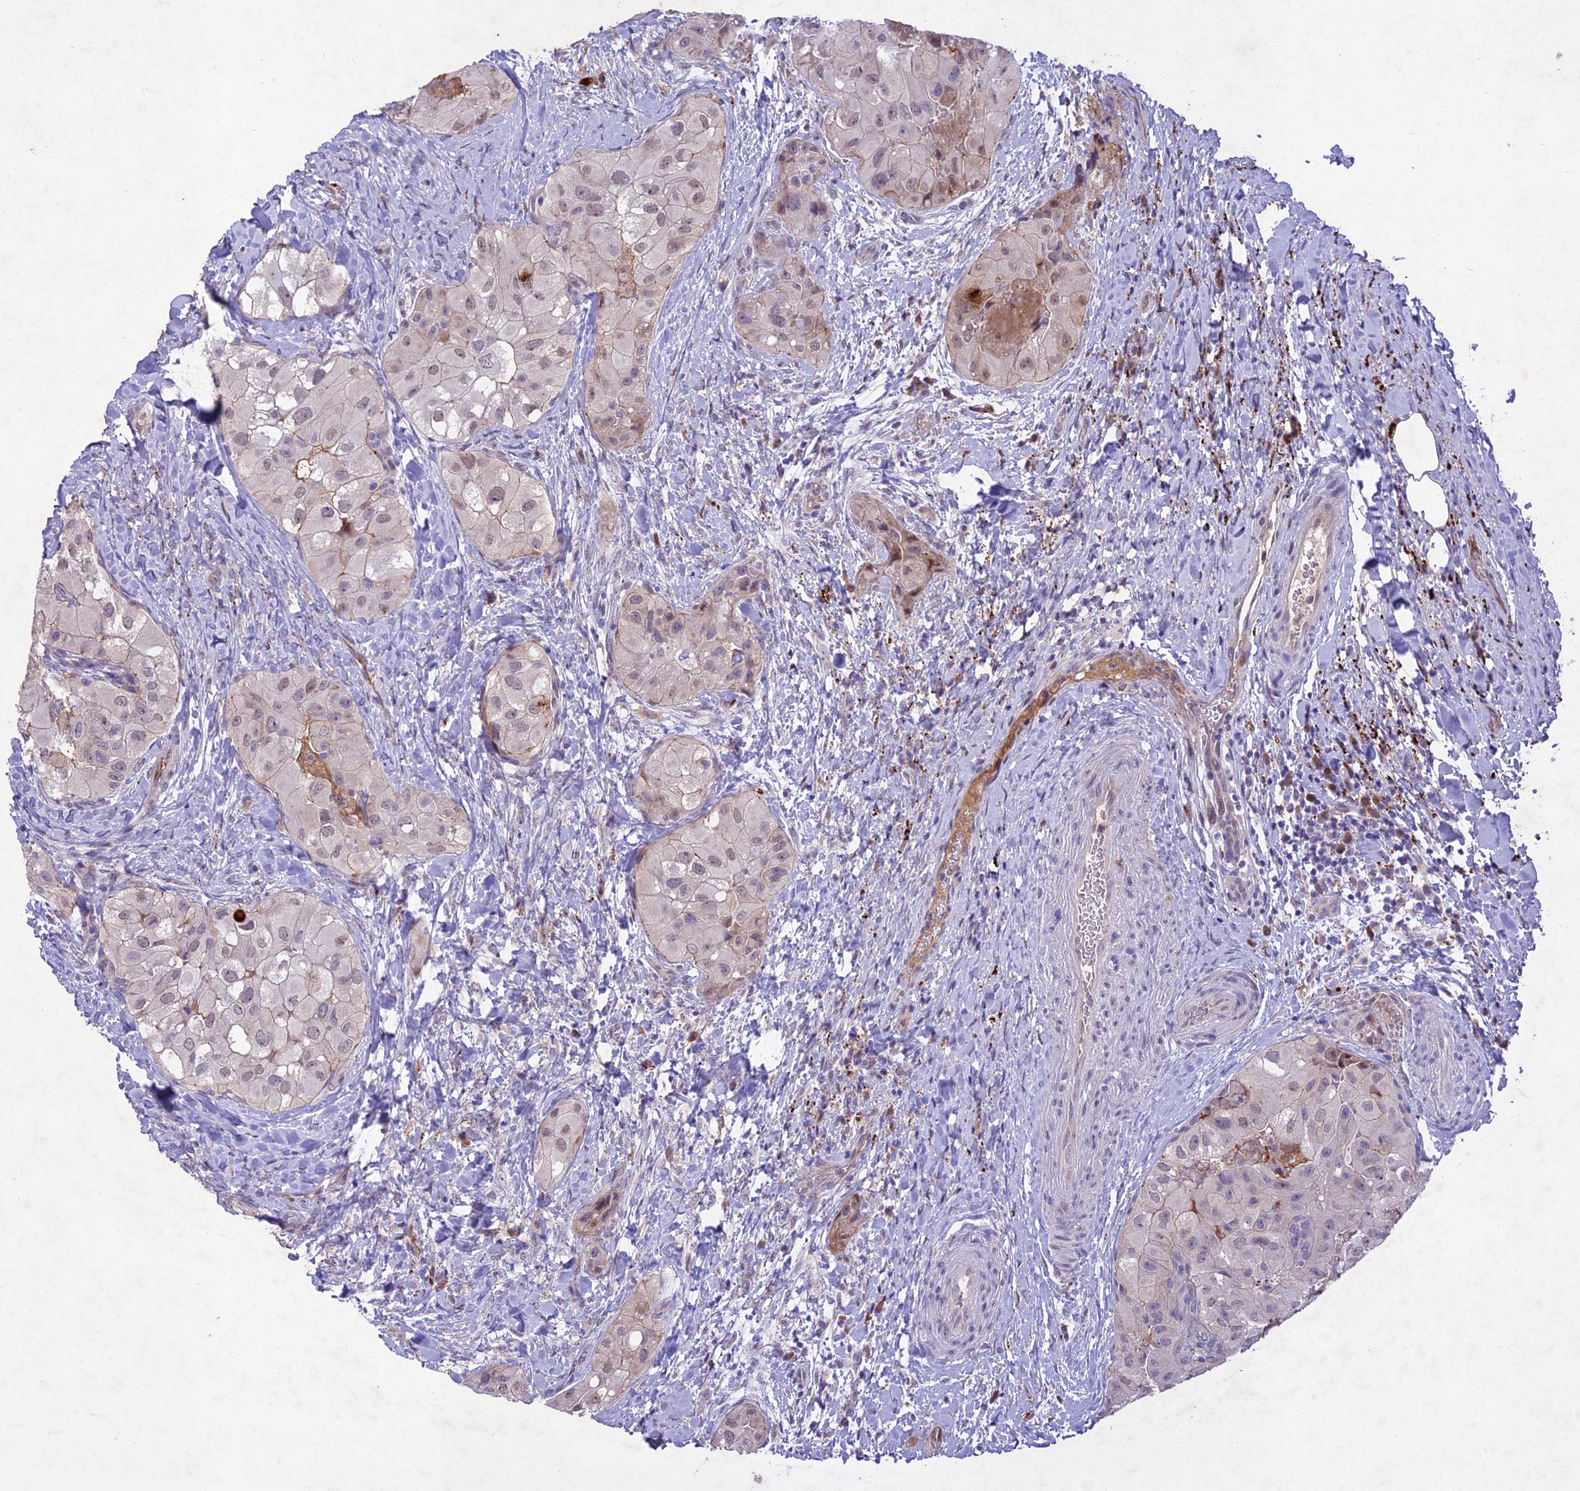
{"staining": {"intensity": "weak", "quantity": "<25%", "location": "nuclear"}, "tissue": "thyroid cancer", "cell_type": "Tumor cells", "image_type": "cancer", "snomed": [{"axis": "morphology", "description": "Normal tissue, NOS"}, {"axis": "morphology", "description": "Papillary adenocarcinoma, NOS"}, {"axis": "topography", "description": "Thyroid gland"}], "caption": "Tumor cells show no significant protein positivity in thyroid papillary adenocarcinoma. The staining is performed using DAB (3,3'-diaminobenzidine) brown chromogen with nuclei counter-stained in using hematoxylin.", "gene": "ANKRD52", "patient": {"sex": "female", "age": 59}}